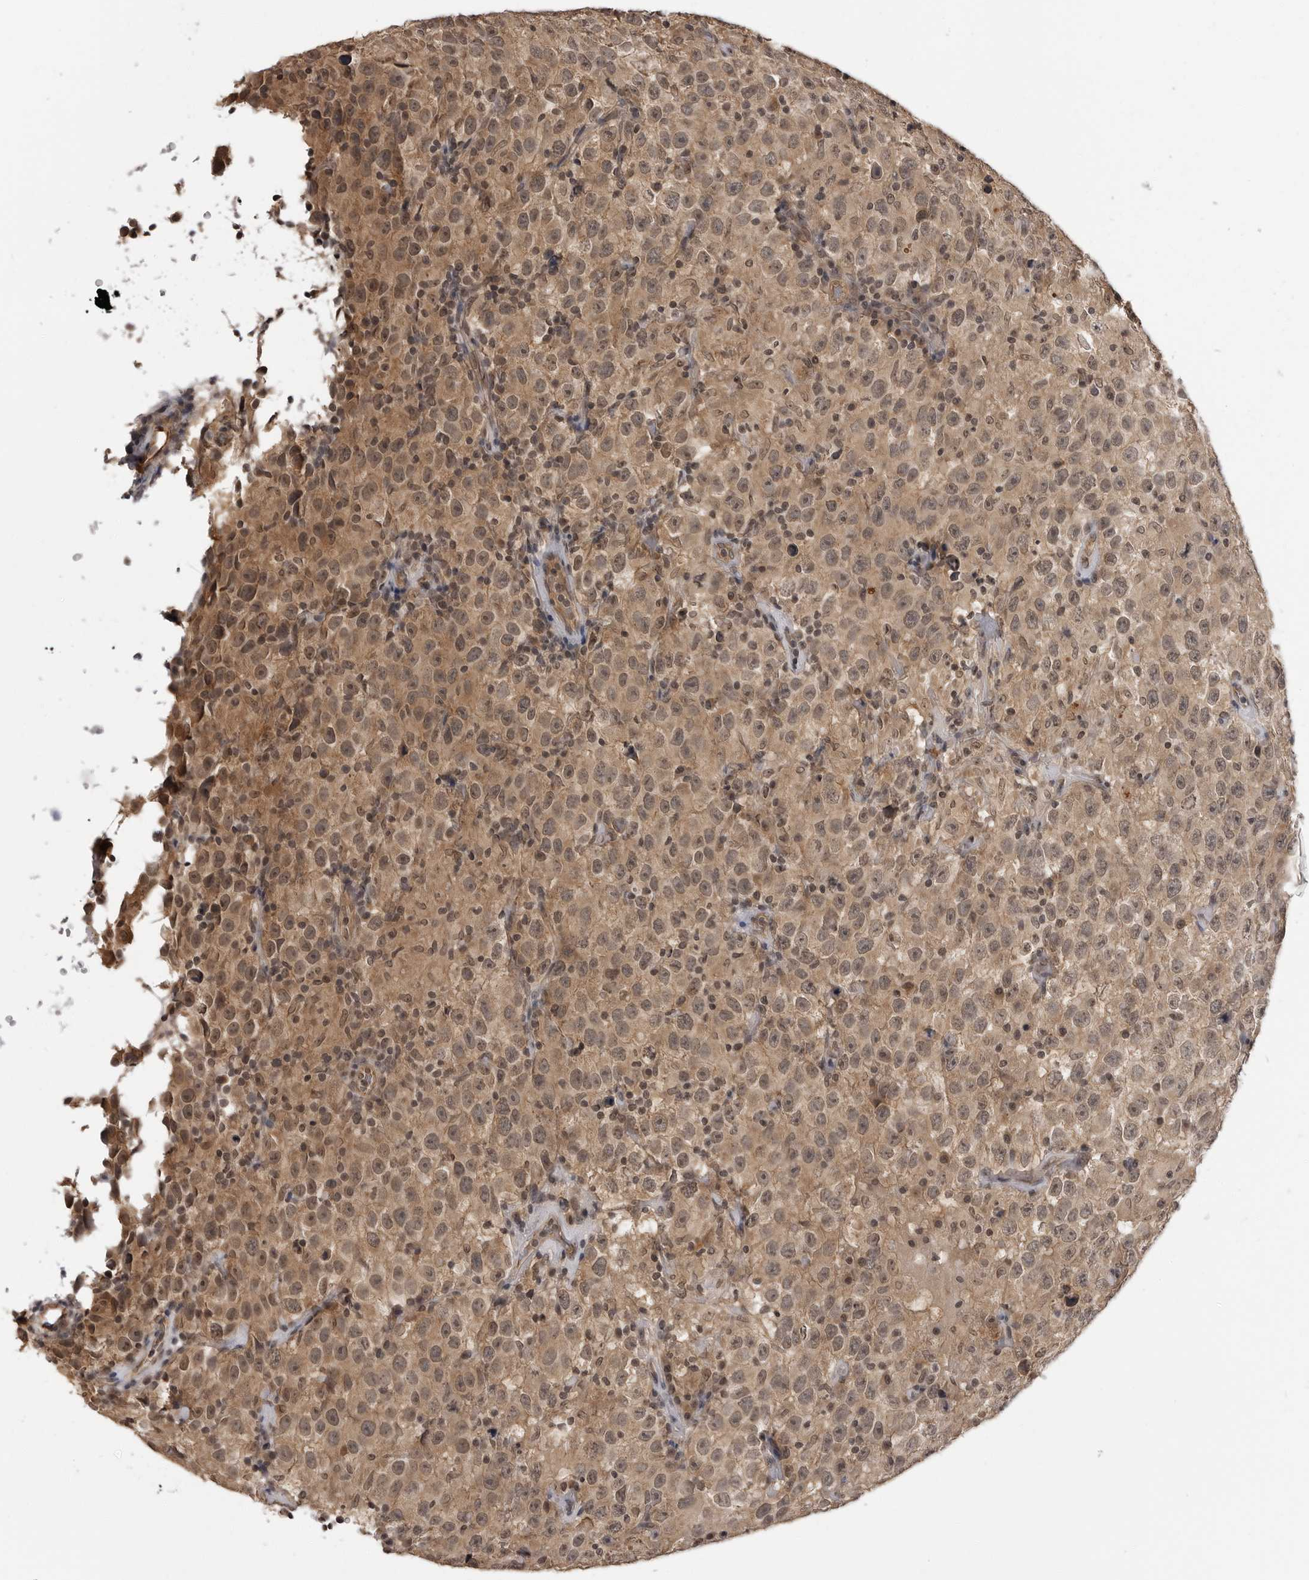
{"staining": {"intensity": "moderate", "quantity": "25%-75%", "location": "cytoplasmic/membranous,nuclear"}, "tissue": "testis cancer", "cell_type": "Tumor cells", "image_type": "cancer", "snomed": [{"axis": "morphology", "description": "Seminoma, NOS"}, {"axis": "topography", "description": "Testis"}], "caption": "Seminoma (testis) stained for a protein reveals moderate cytoplasmic/membranous and nuclear positivity in tumor cells.", "gene": "IL24", "patient": {"sex": "male", "age": 41}}